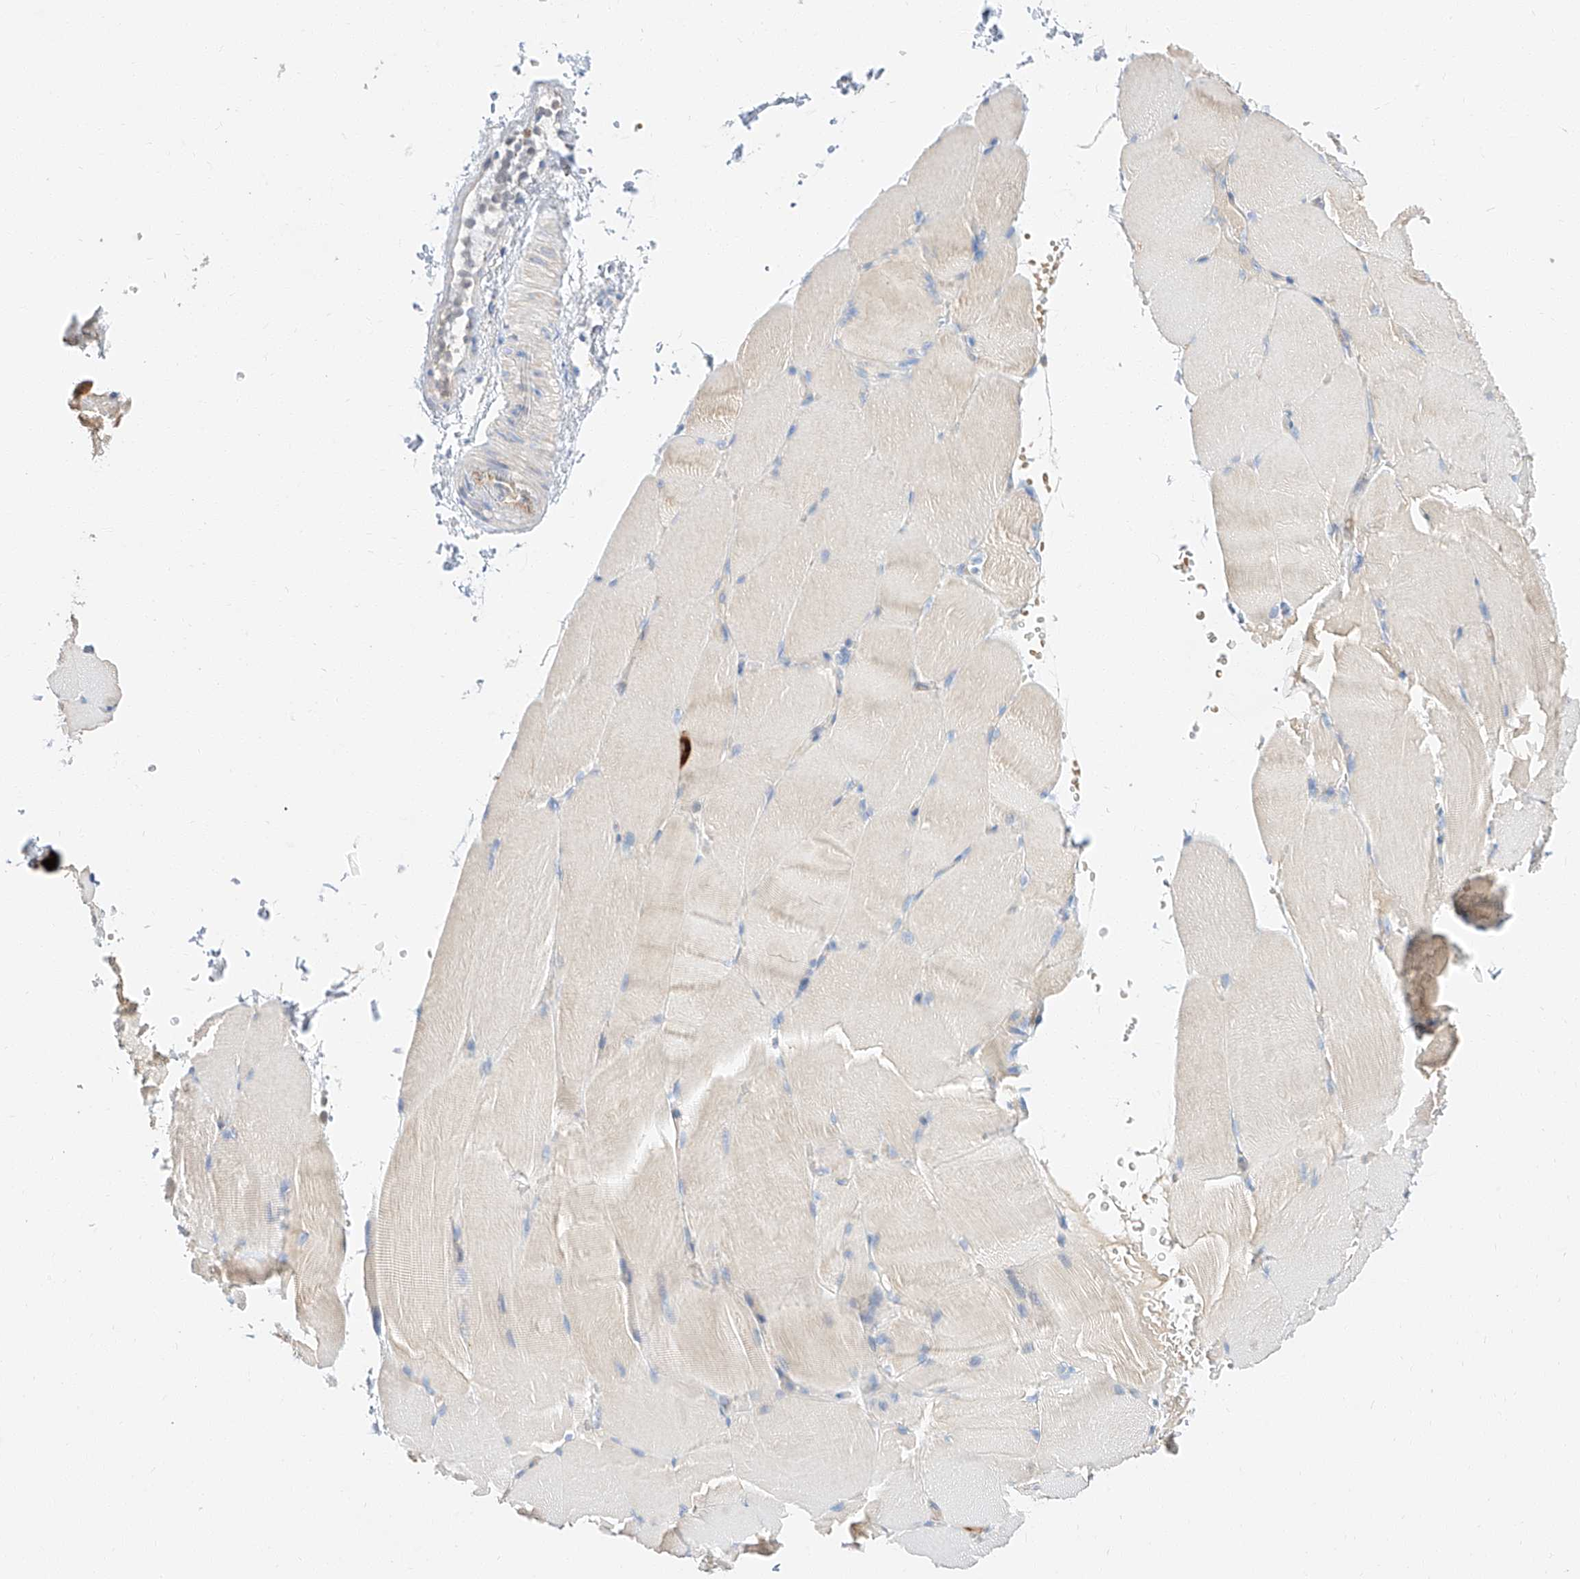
{"staining": {"intensity": "negative", "quantity": "none", "location": "none"}, "tissue": "skeletal muscle", "cell_type": "Myocytes", "image_type": "normal", "snomed": [{"axis": "morphology", "description": "Normal tissue, NOS"}, {"axis": "topography", "description": "Skeletal muscle"}, {"axis": "topography", "description": "Parathyroid gland"}], "caption": "Myocytes show no significant protein positivity in normal skeletal muscle.", "gene": "GLMN", "patient": {"sex": "female", "age": 37}}